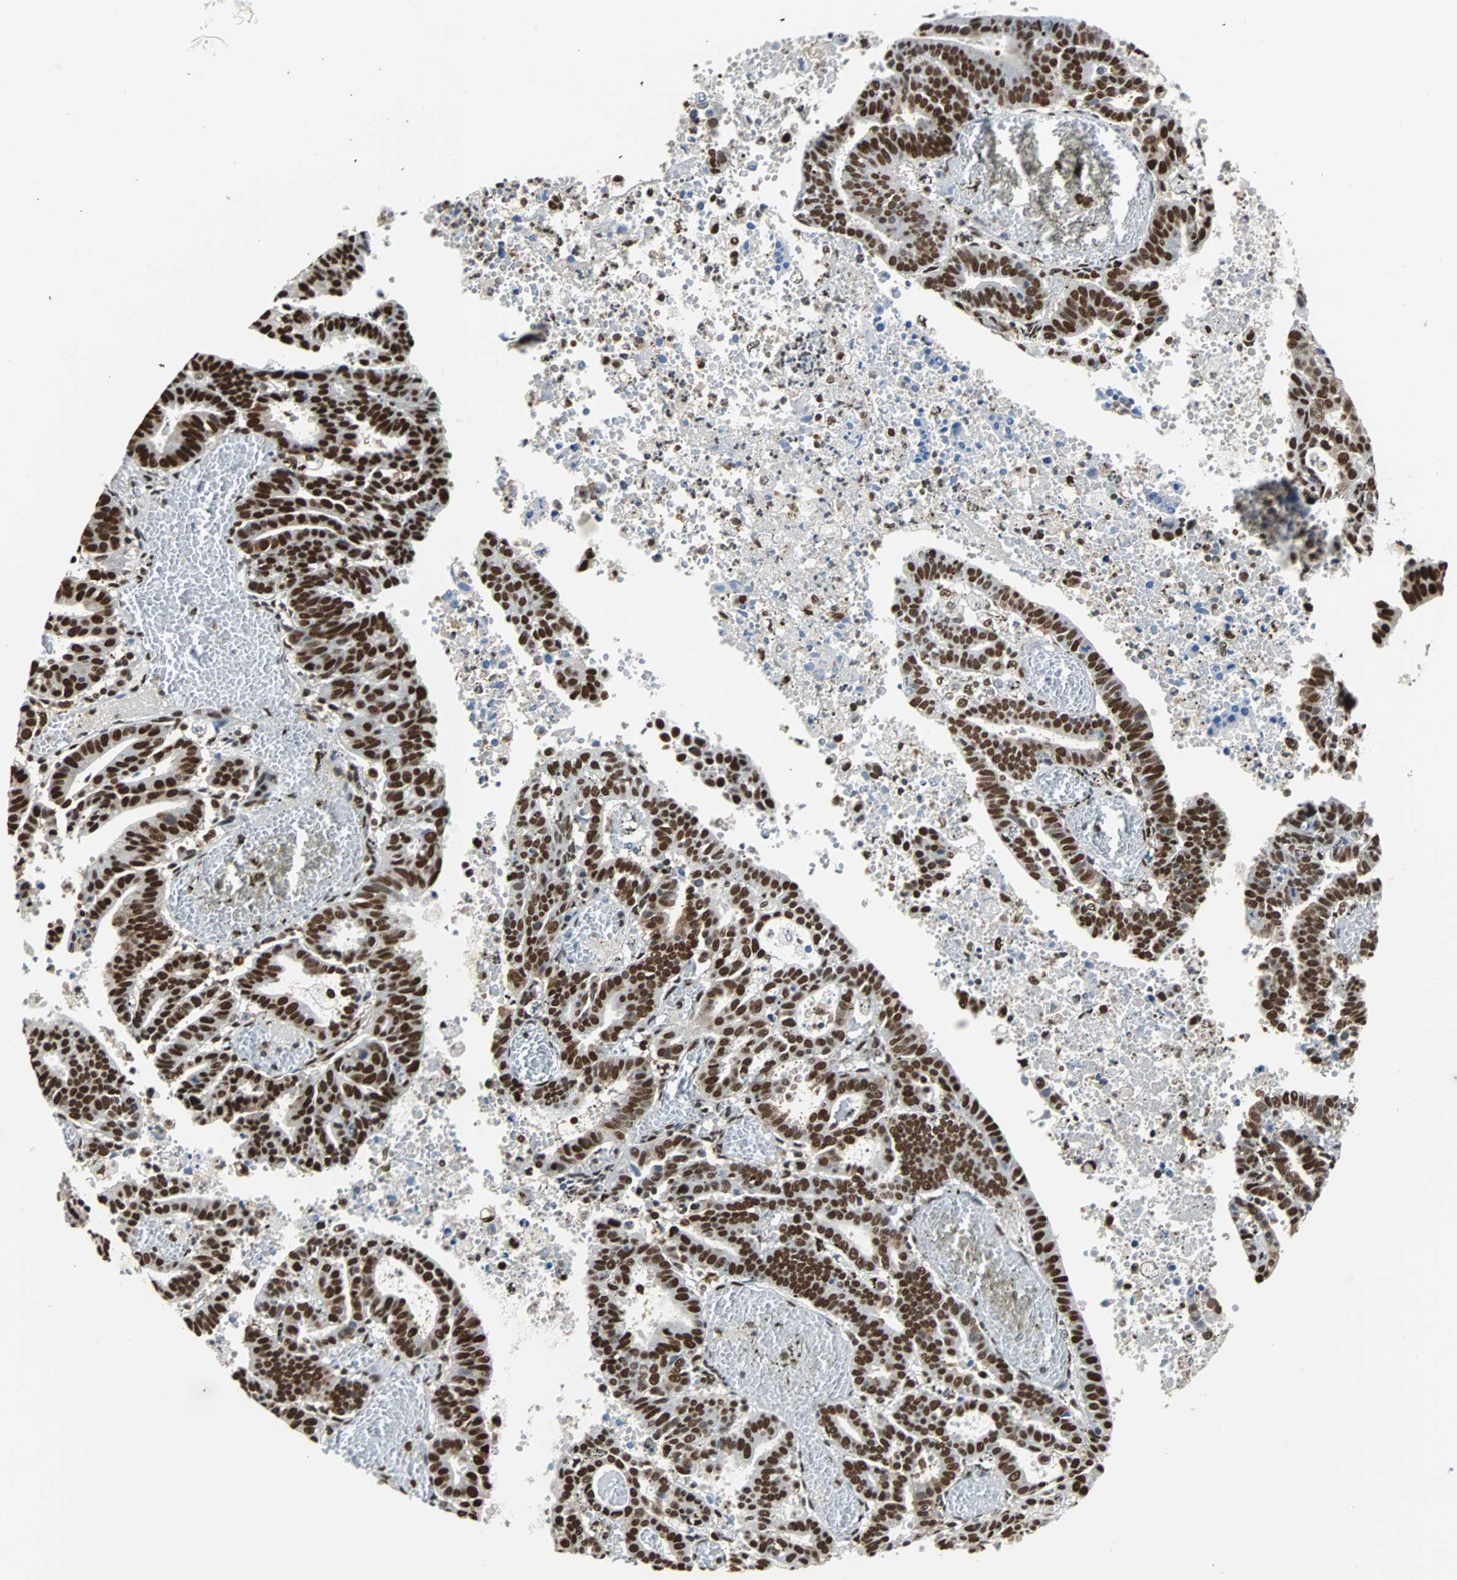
{"staining": {"intensity": "strong", "quantity": ">75%", "location": "nuclear"}, "tissue": "endometrial cancer", "cell_type": "Tumor cells", "image_type": "cancer", "snomed": [{"axis": "morphology", "description": "Adenocarcinoma, NOS"}, {"axis": "topography", "description": "Uterus"}], "caption": "Protein expression analysis of adenocarcinoma (endometrial) demonstrates strong nuclear positivity in approximately >75% of tumor cells. The protein of interest is stained brown, and the nuclei are stained in blue (DAB (3,3'-diaminobenzidine) IHC with brightfield microscopy, high magnification).", "gene": "XRCC4", "patient": {"sex": "female", "age": 83}}